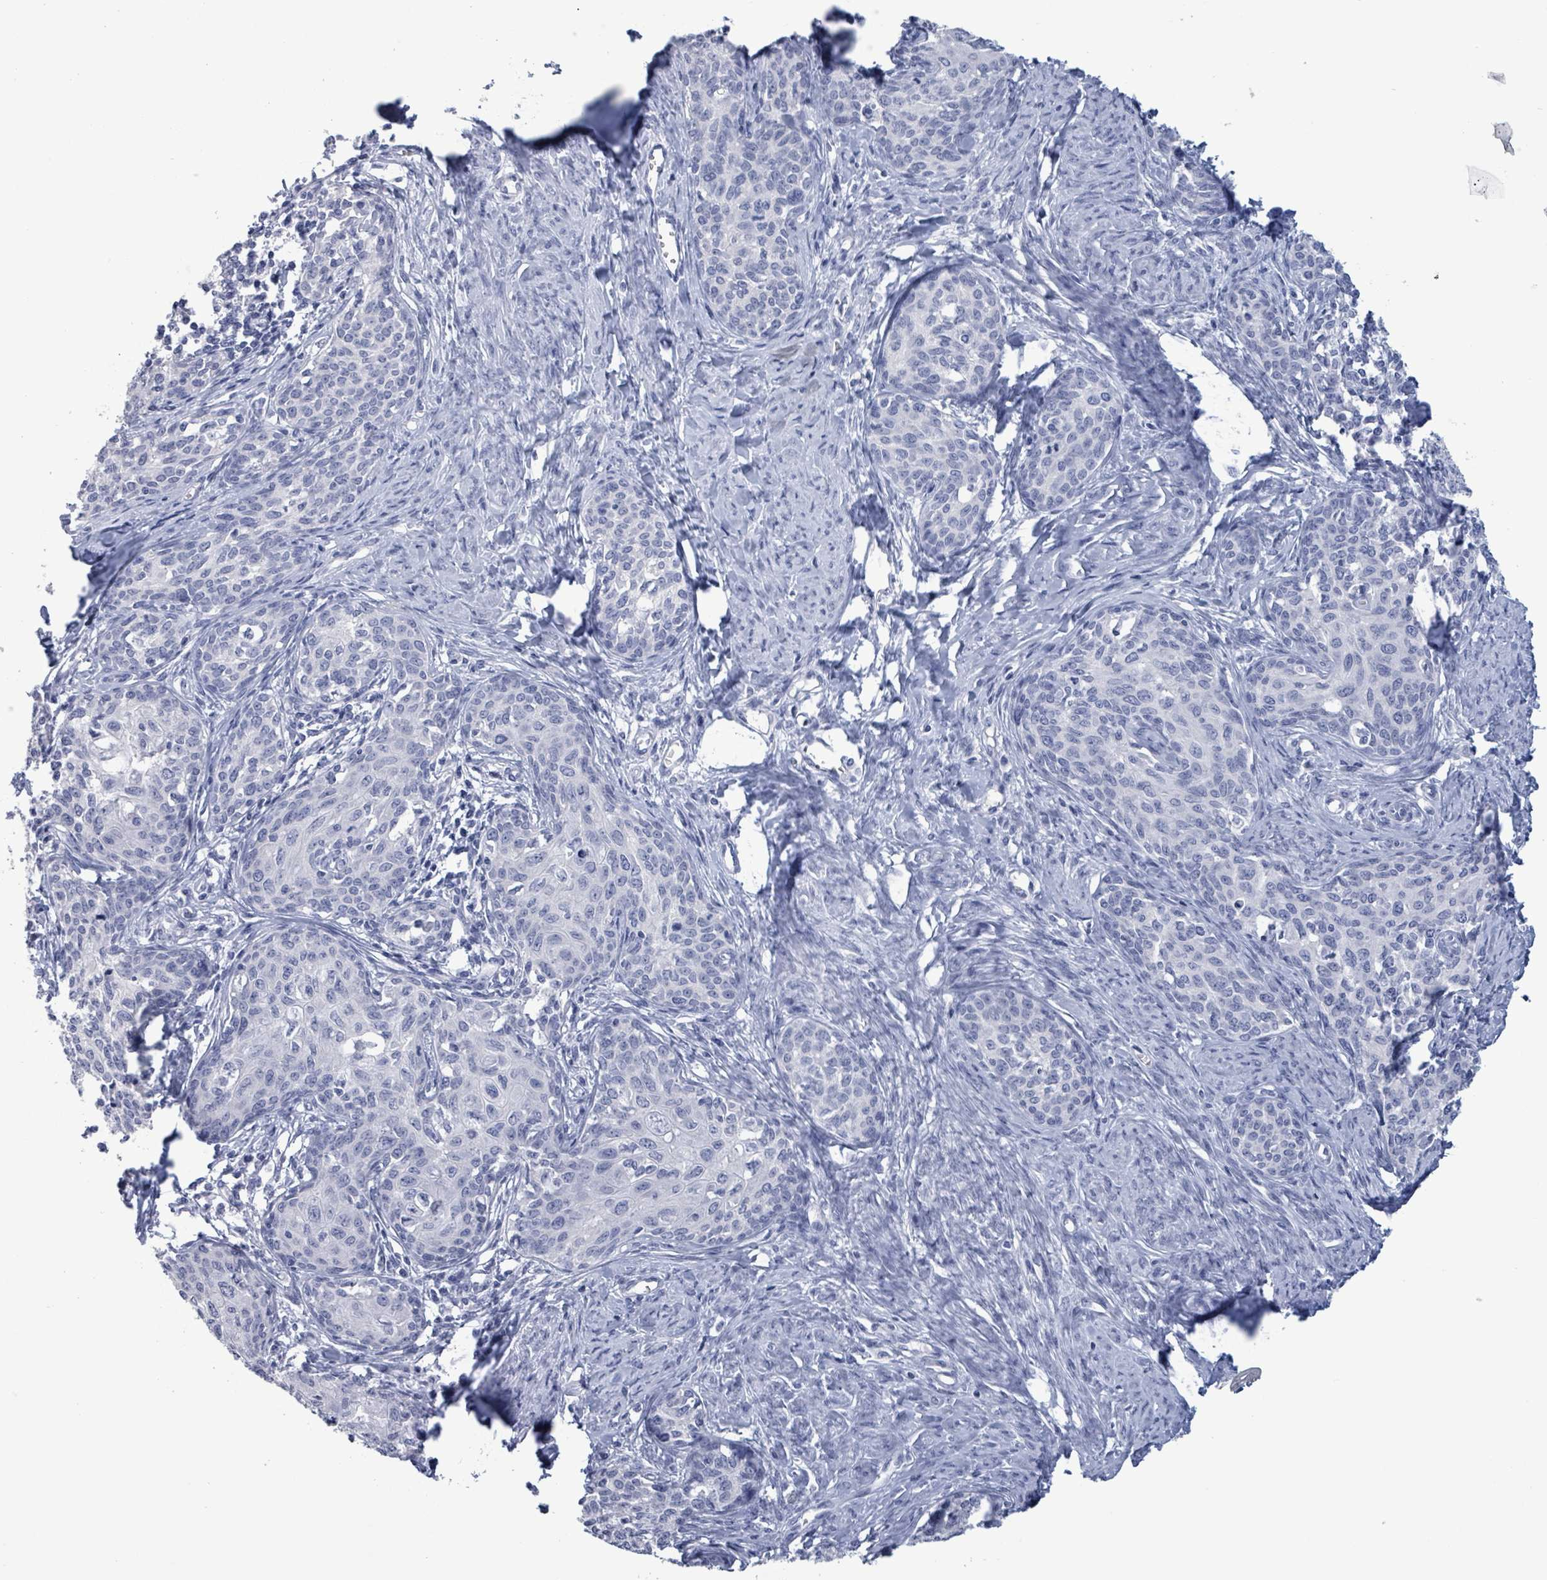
{"staining": {"intensity": "negative", "quantity": "none", "location": "none"}, "tissue": "cervical cancer", "cell_type": "Tumor cells", "image_type": "cancer", "snomed": [{"axis": "morphology", "description": "Squamous cell carcinoma, NOS"}, {"axis": "morphology", "description": "Adenocarcinoma, NOS"}, {"axis": "topography", "description": "Cervix"}], "caption": "This is a image of IHC staining of squamous cell carcinoma (cervical), which shows no staining in tumor cells.", "gene": "NKX2-1", "patient": {"sex": "female", "age": 52}}